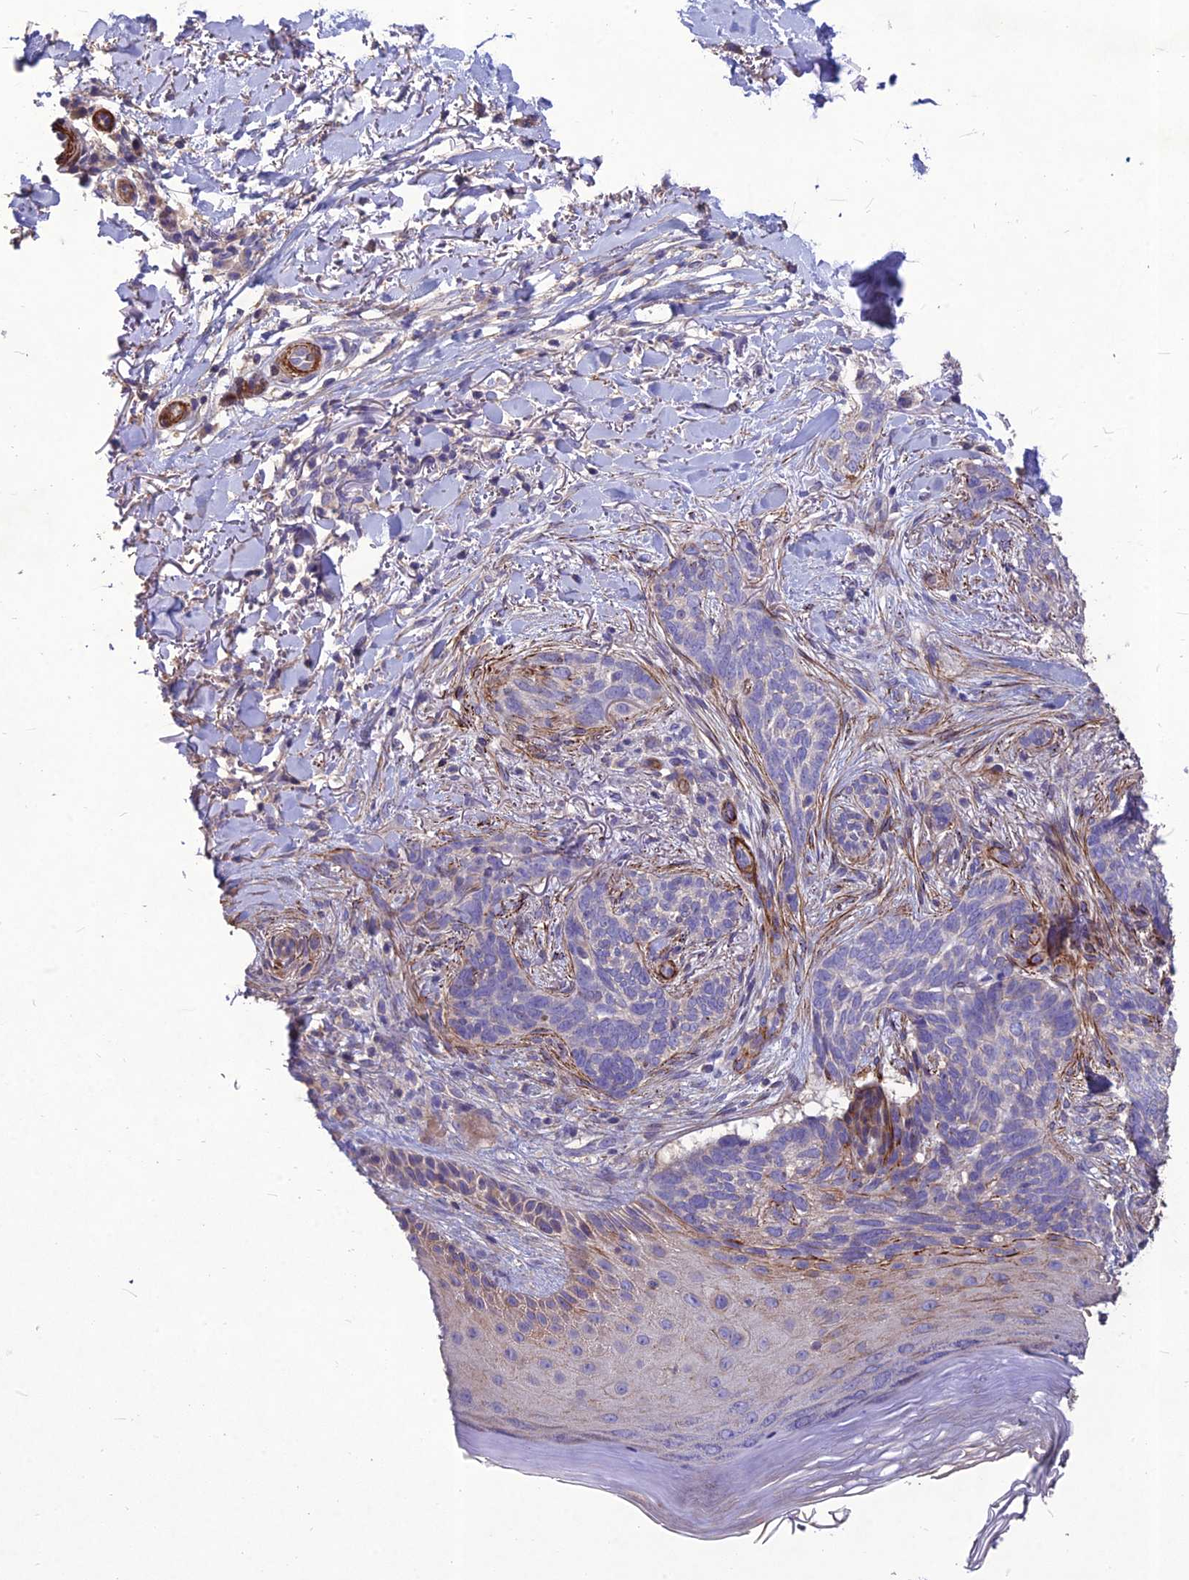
{"staining": {"intensity": "negative", "quantity": "none", "location": "none"}, "tissue": "skin cancer", "cell_type": "Tumor cells", "image_type": "cancer", "snomed": [{"axis": "morphology", "description": "Normal tissue, NOS"}, {"axis": "morphology", "description": "Basal cell carcinoma"}, {"axis": "topography", "description": "Skin"}], "caption": "The micrograph exhibits no significant positivity in tumor cells of skin cancer.", "gene": "CLUH", "patient": {"sex": "female", "age": 67}}